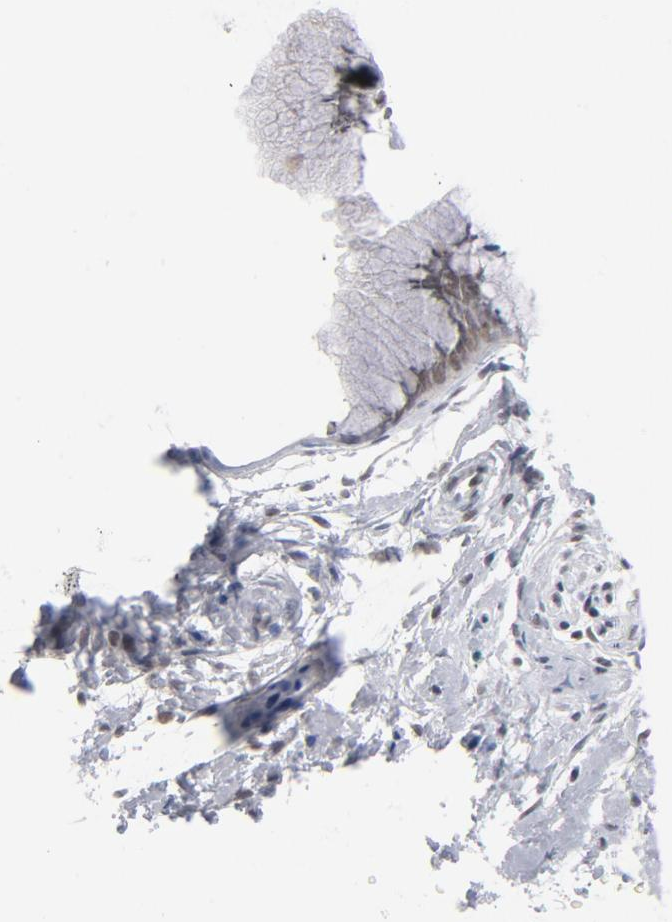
{"staining": {"intensity": "negative", "quantity": "none", "location": "none"}, "tissue": "cervix", "cell_type": "Glandular cells", "image_type": "normal", "snomed": [{"axis": "morphology", "description": "Normal tissue, NOS"}, {"axis": "topography", "description": "Cervix"}], "caption": "Immunohistochemical staining of normal human cervix demonstrates no significant expression in glandular cells.", "gene": "BAP1", "patient": {"sex": "female", "age": 39}}